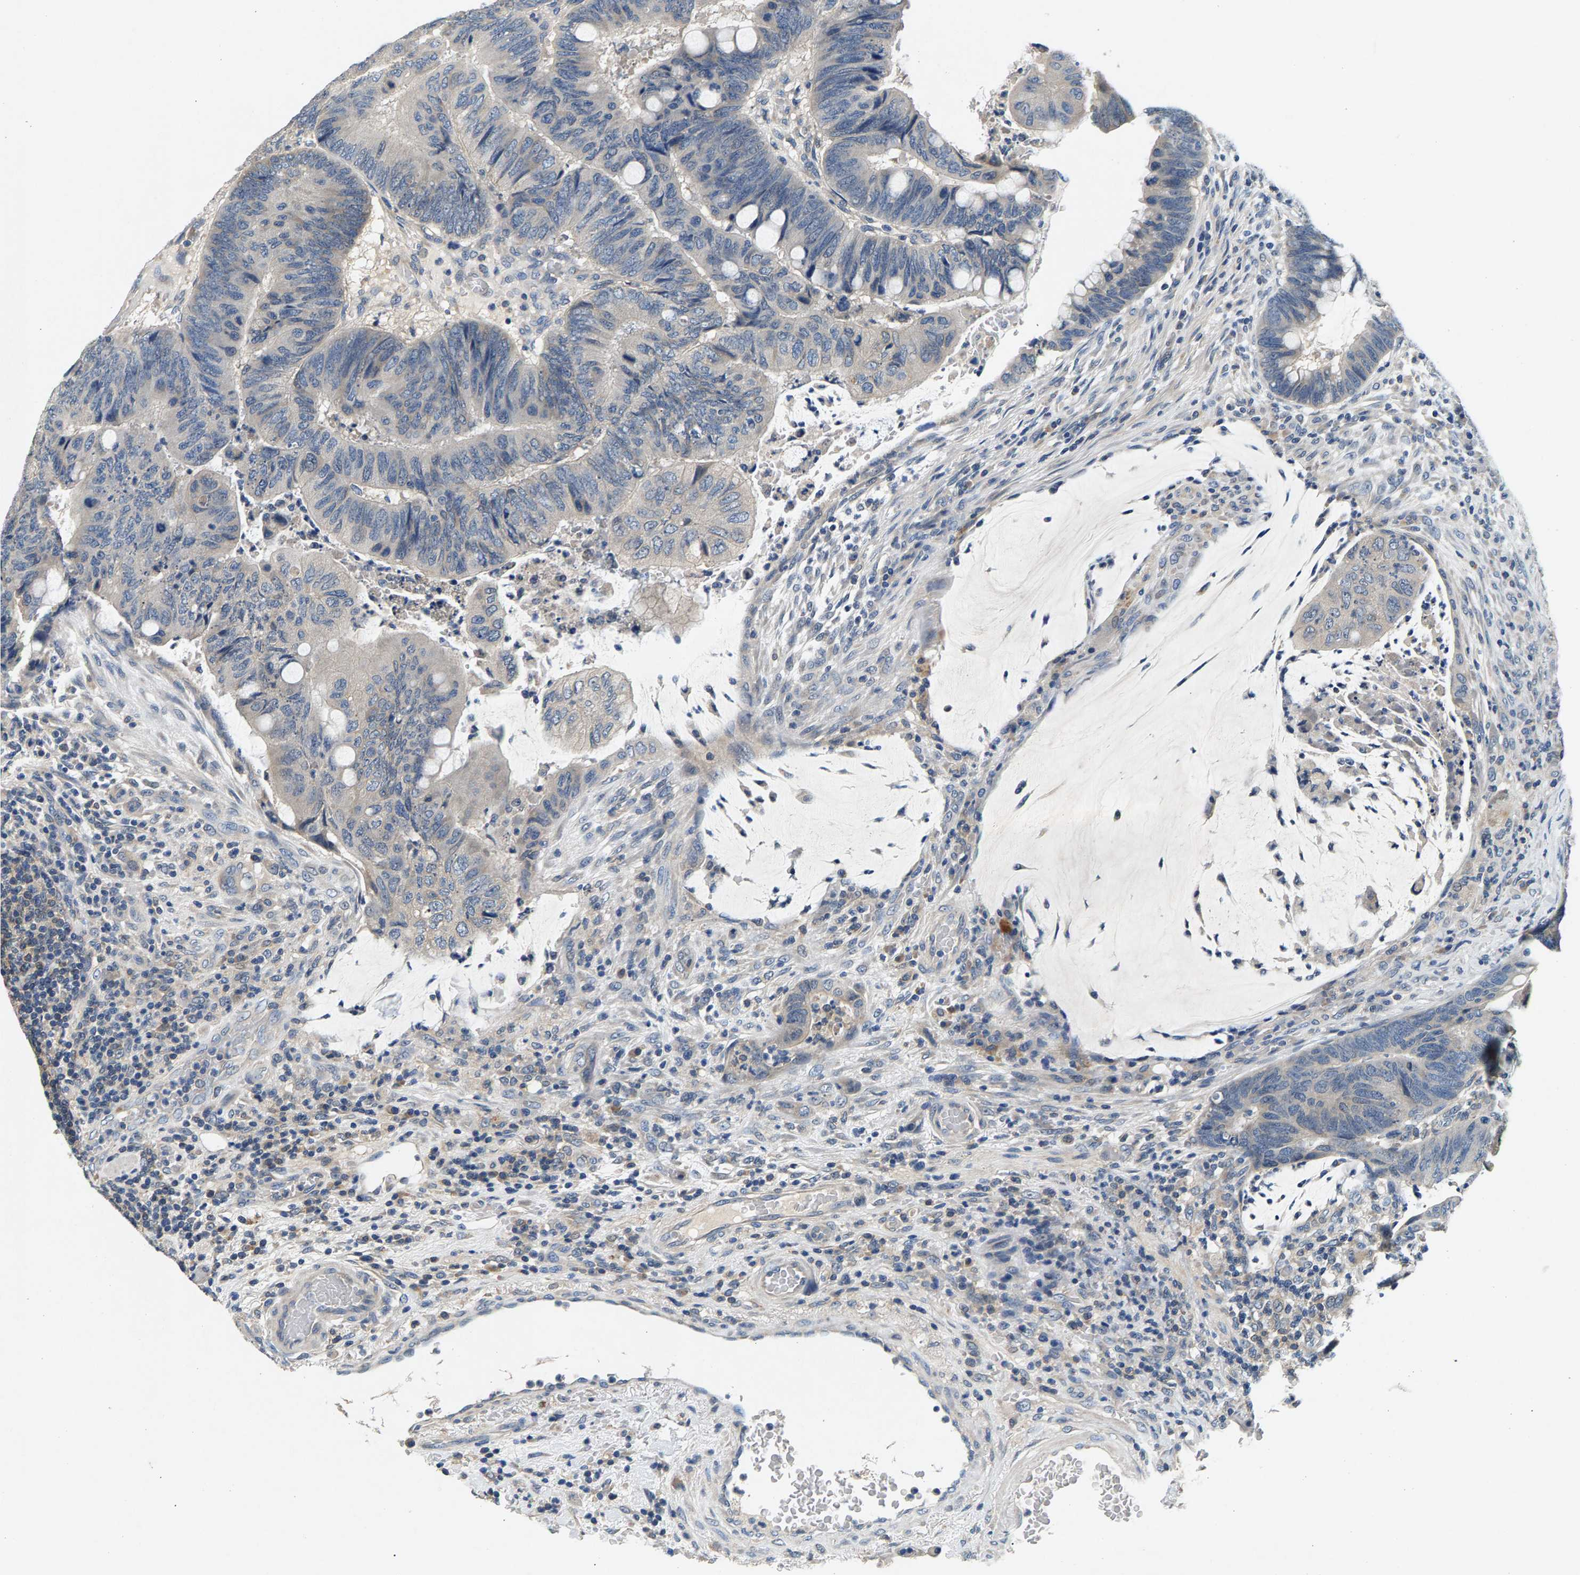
{"staining": {"intensity": "negative", "quantity": "none", "location": "none"}, "tissue": "colorectal cancer", "cell_type": "Tumor cells", "image_type": "cancer", "snomed": [{"axis": "morphology", "description": "Normal tissue, NOS"}, {"axis": "morphology", "description": "Adenocarcinoma, NOS"}, {"axis": "topography", "description": "Rectum"}, {"axis": "topography", "description": "Peripheral nerve tissue"}], "caption": "A photomicrograph of colorectal cancer (adenocarcinoma) stained for a protein displays no brown staining in tumor cells.", "gene": "NT5C", "patient": {"sex": "male", "age": 92}}